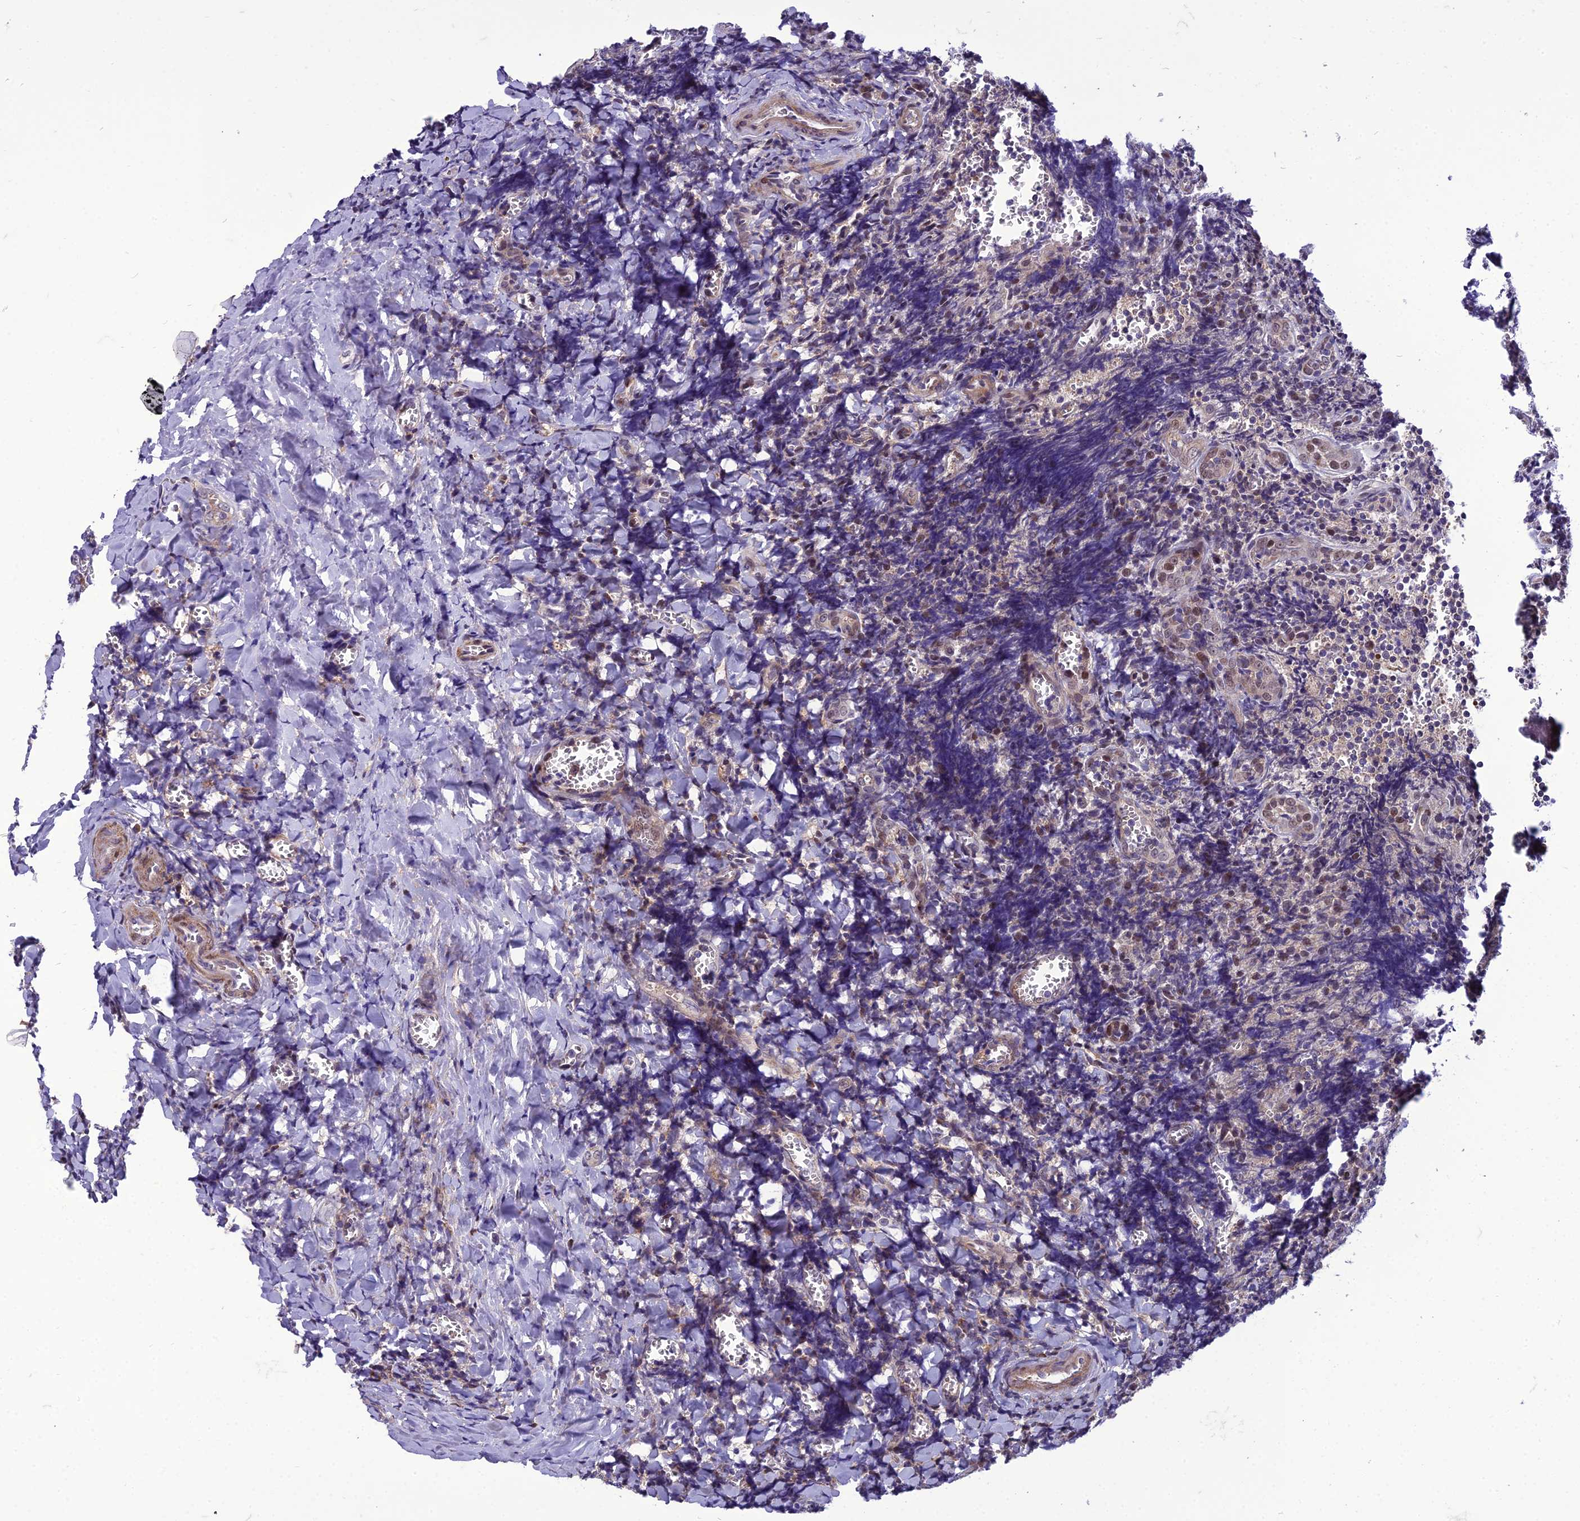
{"staining": {"intensity": "negative", "quantity": "none", "location": "none"}, "tissue": "tonsil", "cell_type": "Germinal center cells", "image_type": "normal", "snomed": [{"axis": "morphology", "description": "Normal tissue, NOS"}, {"axis": "topography", "description": "Tonsil"}], "caption": "Immunohistochemical staining of normal tonsil displays no significant positivity in germinal center cells.", "gene": "GAB4", "patient": {"sex": "male", "age": 27}}